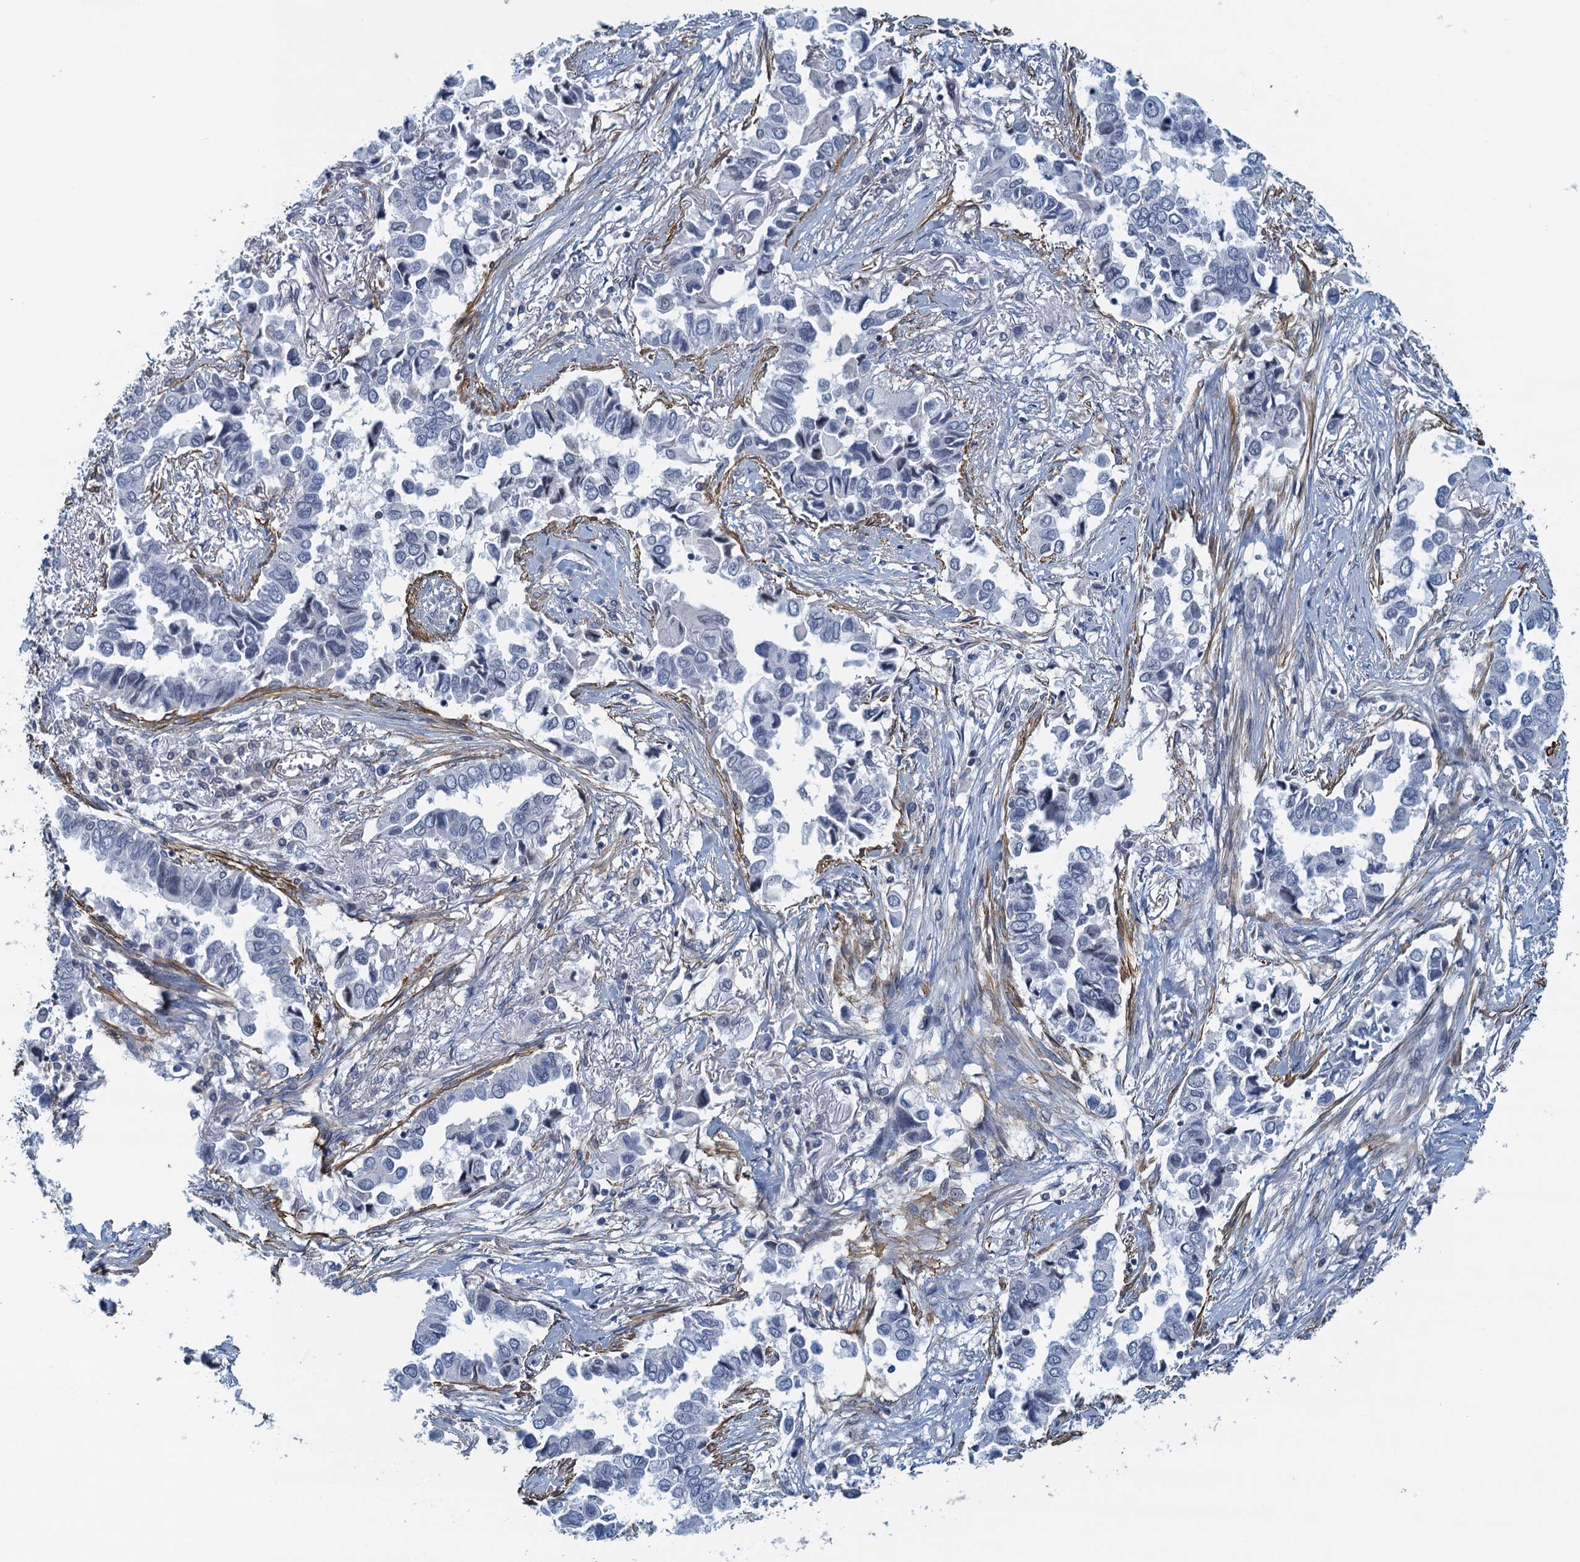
{"staining": {"intensity": "negative", "quantity": "none", "location": "none"}, "tissue": "lung cancer", "cell_type": "Tumor cells", "image_type": "cancer", "snomed": [{"axis": "morphology", "description": "Adenocarcinoma, NOS"}, {"axis": "topography", "description": "Lung"}], "caption": "Lung adenocarcinoma was stained to show a protein in brown. There is no significant positivity in tumor cells. (Brightfield microscopy of DAB (3,3'-diaminobenzidine) IHC at high magnification).", "gene": "ALG2", "patient": {"sex": "female", "age": 76}}